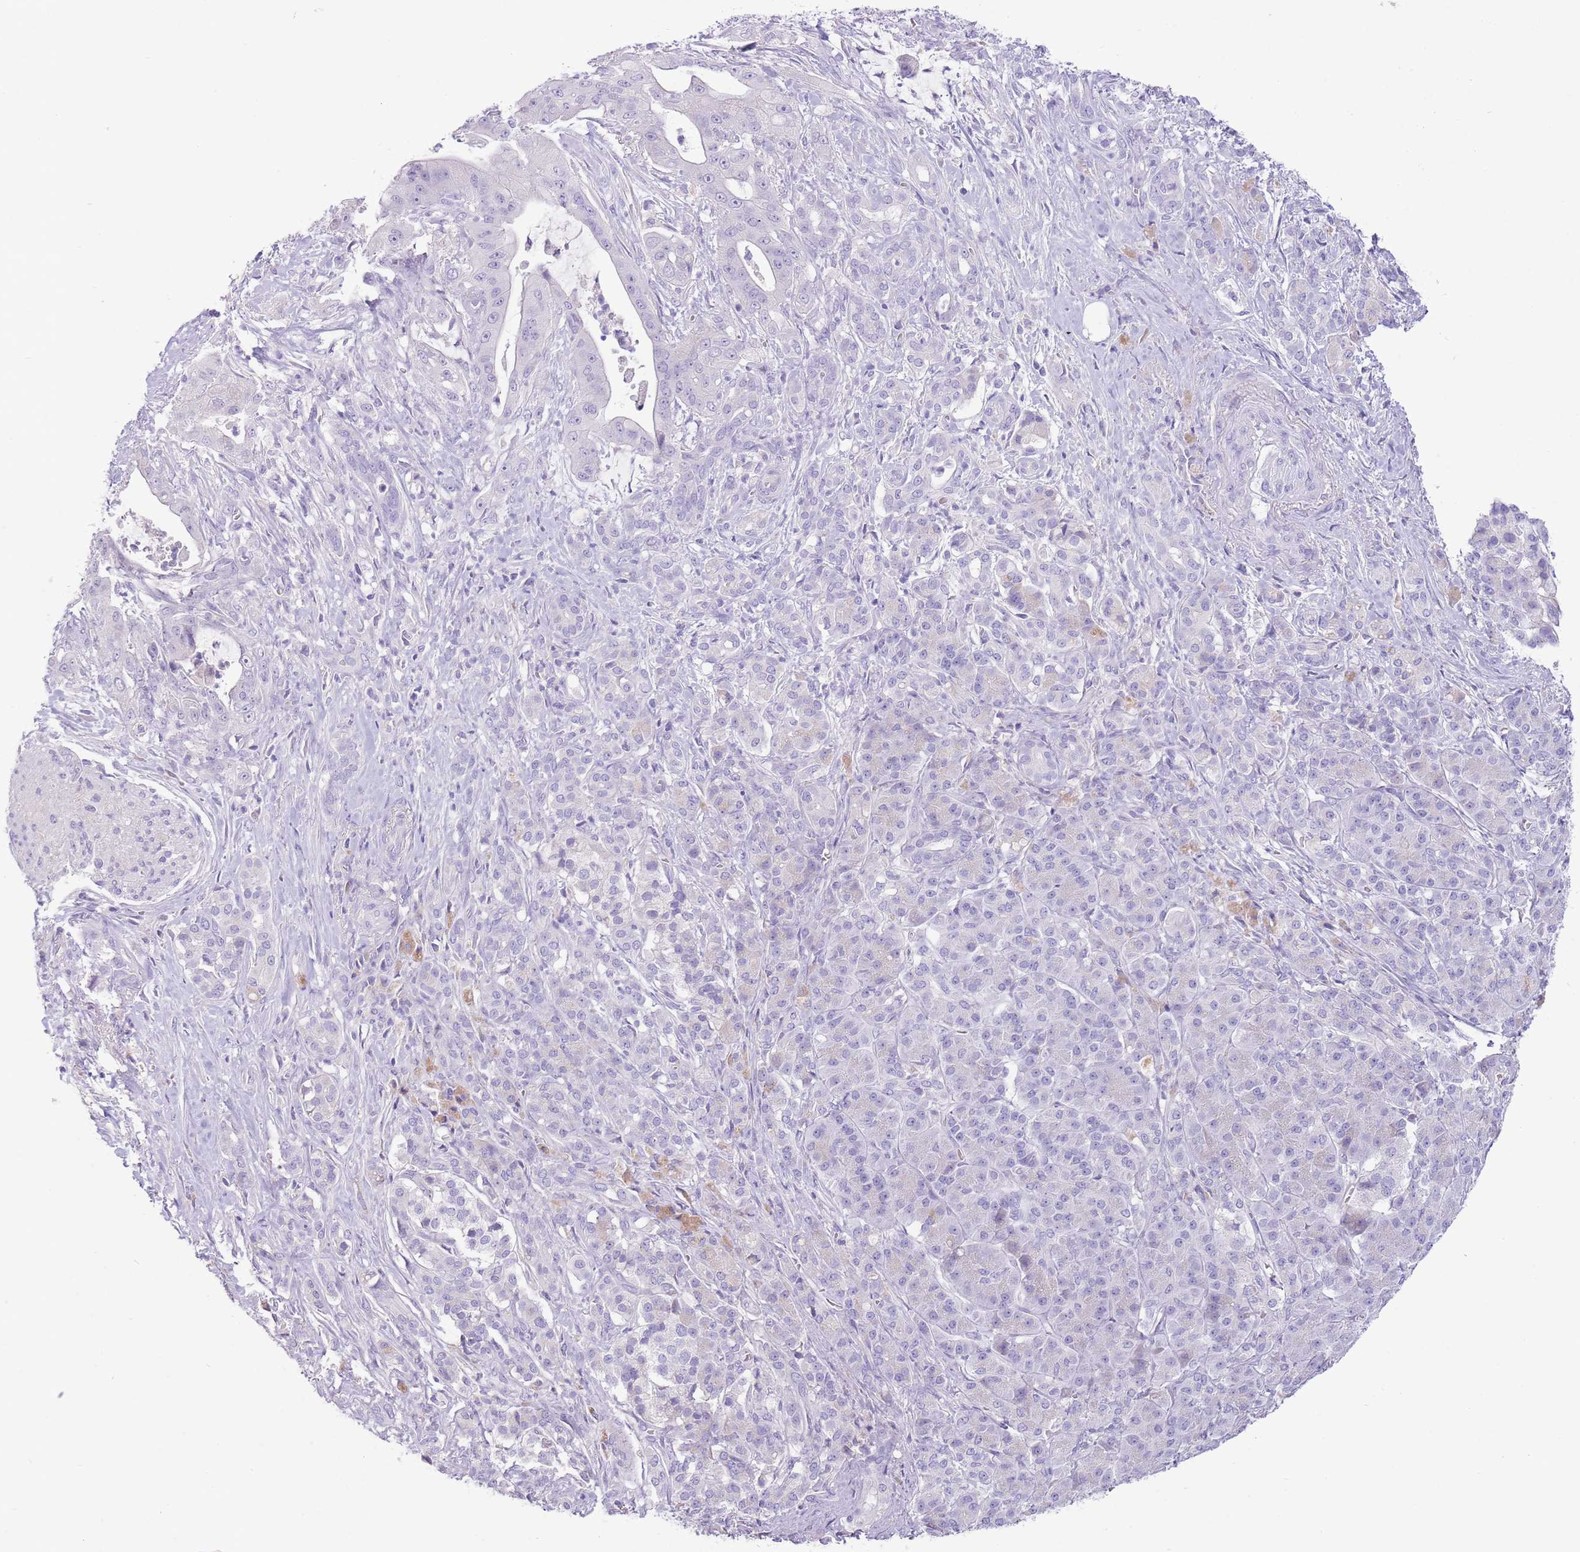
{"staining": {"intensity": "negative", "quantity": "none", "location": "none"}, "tissue": "pancreatic cancer", "cell_type": "Tumor cells", "image_type": "cancer", "snomed": [{"axis": "morphology", "description": "Adenocarcinoma, NOS"}, {"axis": "topography", "description": "Pancreas"}], "caption": "Pancreatic adenocarcinoma was stained to show a protein in brown. There is no significant expression in tumor cells.", "gene": "TOX2", "patient": {"sex": "male", "age": 57}}